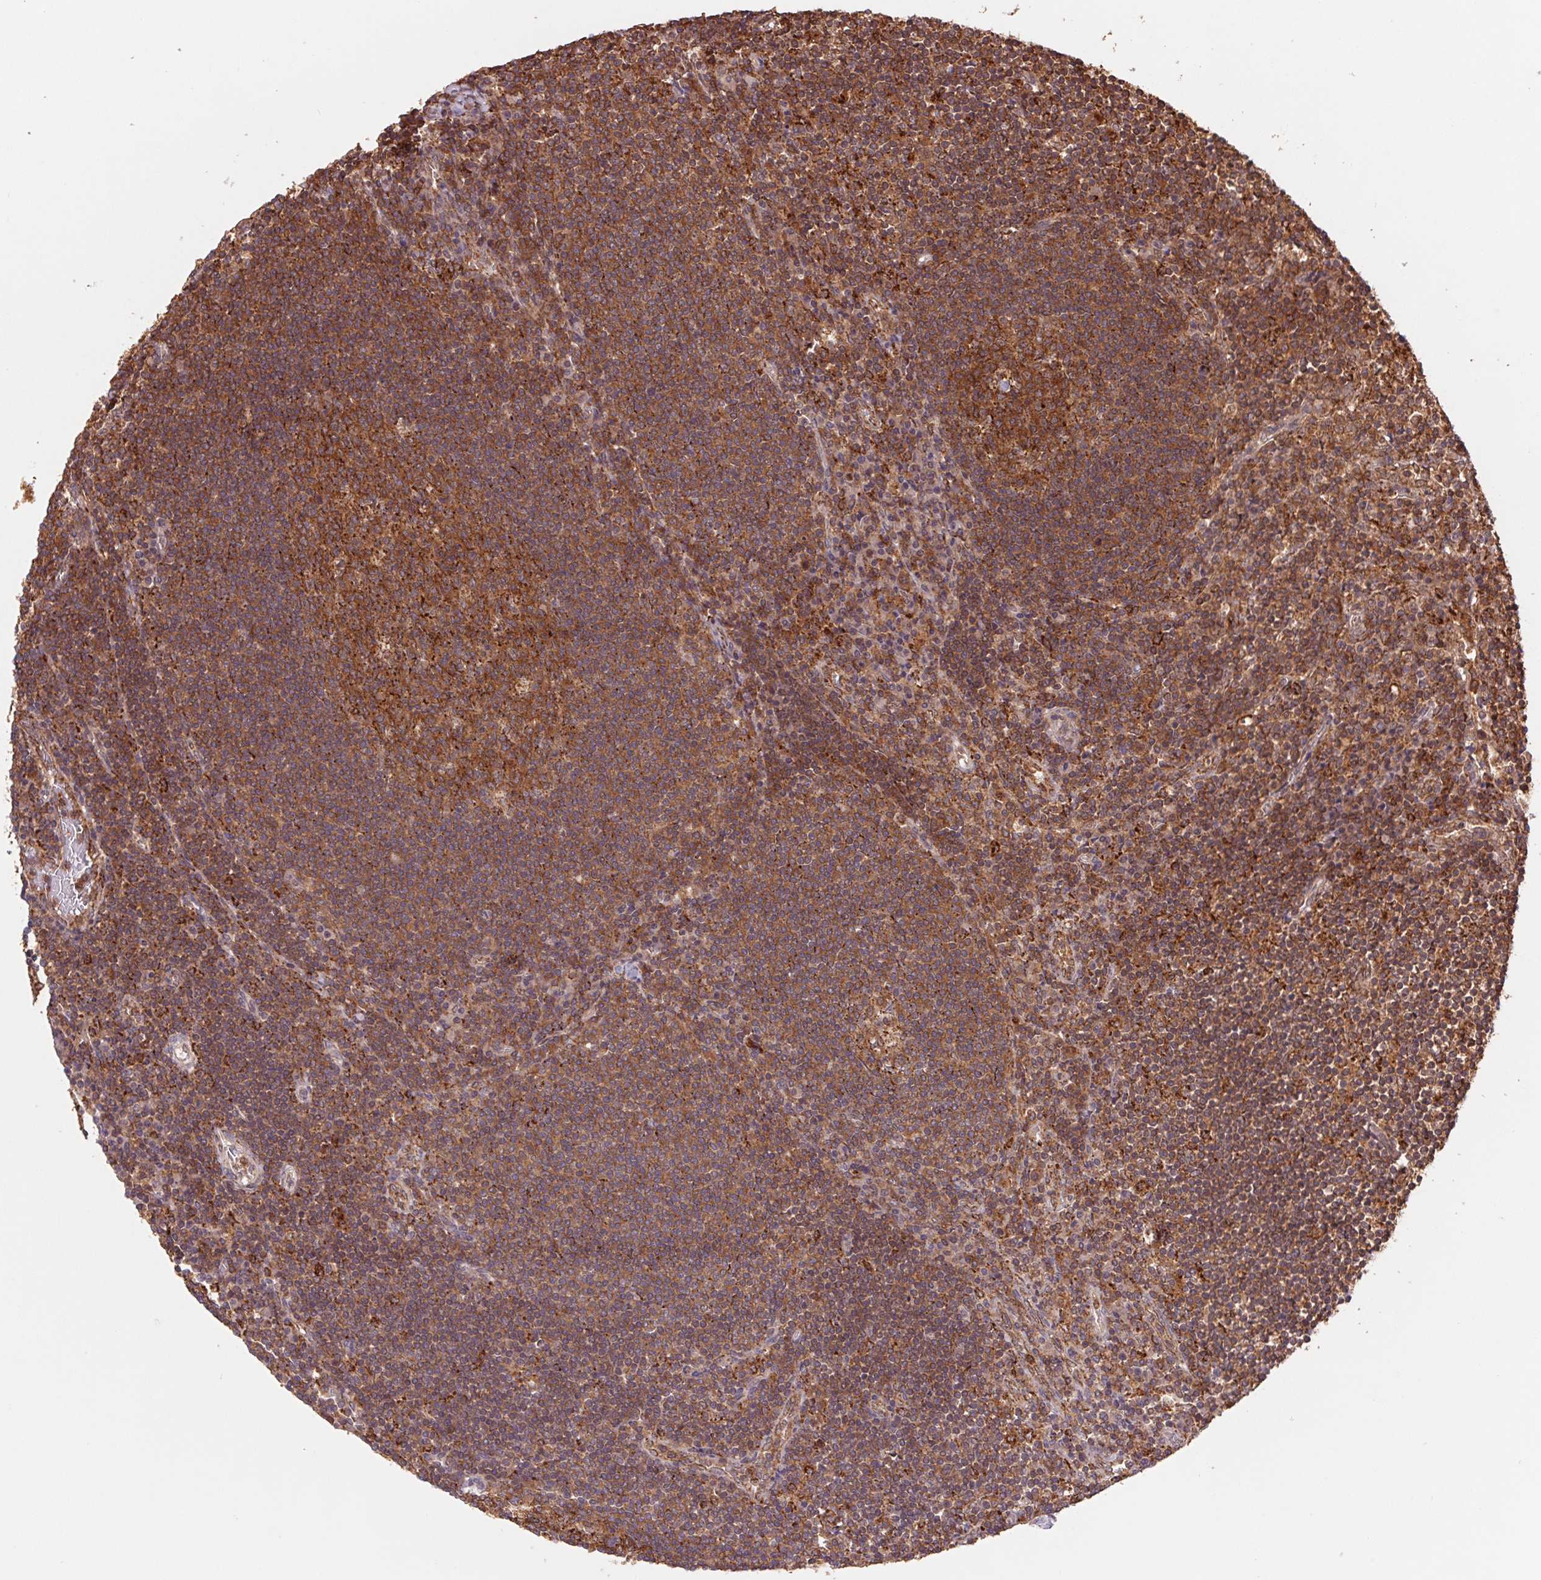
{"staining": {"intensity": "strong", "quantity": ">75%", "location": "cytoplasmic/membranous"}, "tissue": "lymph node", "cell_type": "Germinal center cells", "image_type": "normal", "snomed": [{"axis": "morphology", "description": "Normal tissue, NOS"}, {"axis": "topography", "description": "Lymph node"}], "caption": "IHC micrograph of normal human lymph node stained for a protein (brown), which shows high levels of strong cytoplasmic/membranous positivity in approximately >75% of germinal center cells.", "gene": "URM1", "patient": {"sex": "male", "age": 67}}